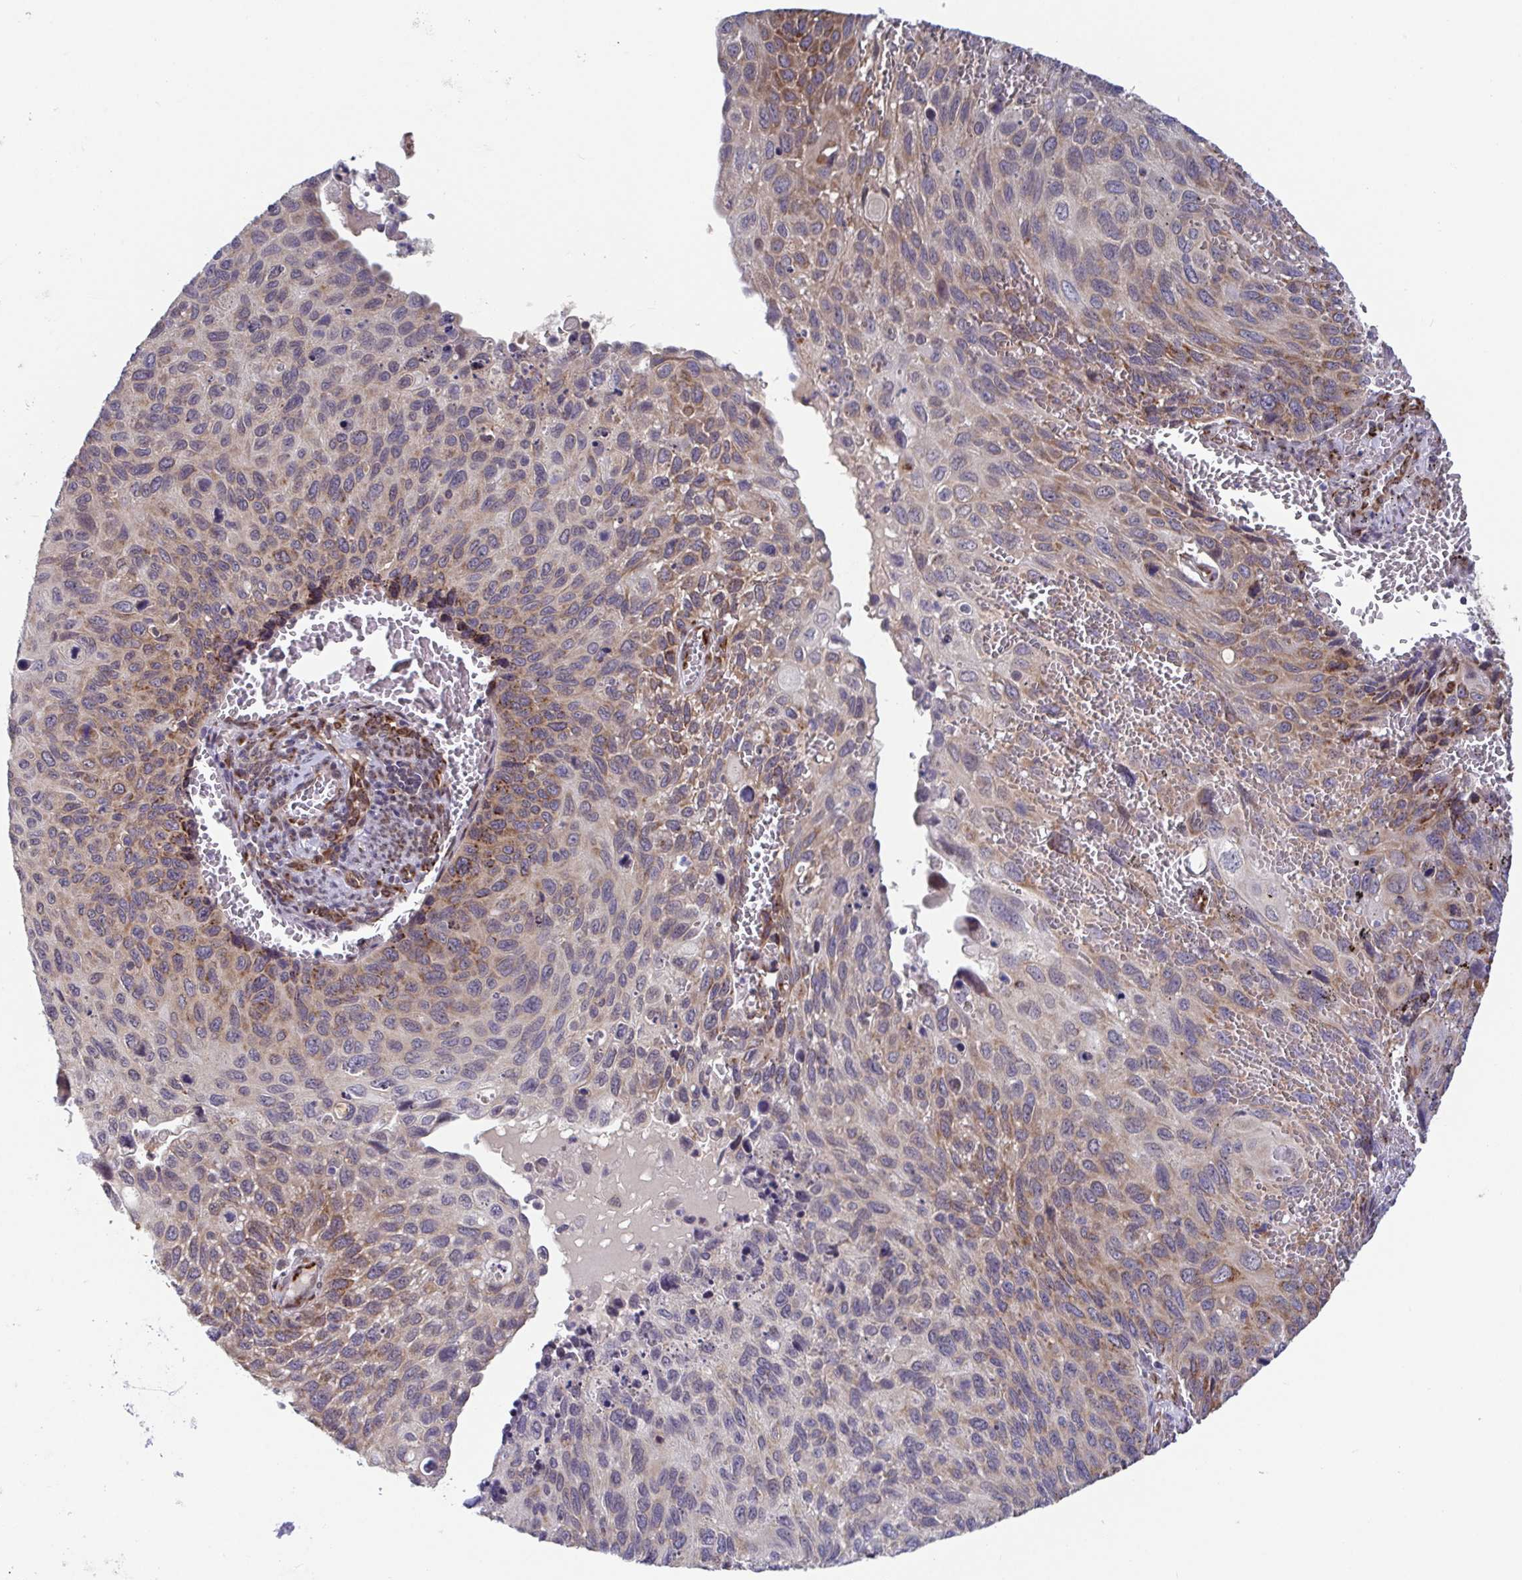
{"staining": {"intensity": "moderate", "quantity": "25%-75%", "location": "cytoplasmic/membranous"}, "tissue": "cervical cancer", "cell_type": "Tumor cells", "image_type": "cancer", "snomed": [{"axis": "morphology", "description": "Squamous cell carcinoma, NOS"}, {"axis": "topography", "description": "Cervix"}], "caption": "DAB (3,3'-diaminobenzidine) immunohistochemical staining of human cervical cancer (squamous cell carcinoma) demonstrates moderate cytoplasmic/membranous protein expression in approximately 25%-75% of tumor cells.", "gene": "ATP5MJ", "patient": {"sex": "female", "age": 70}}